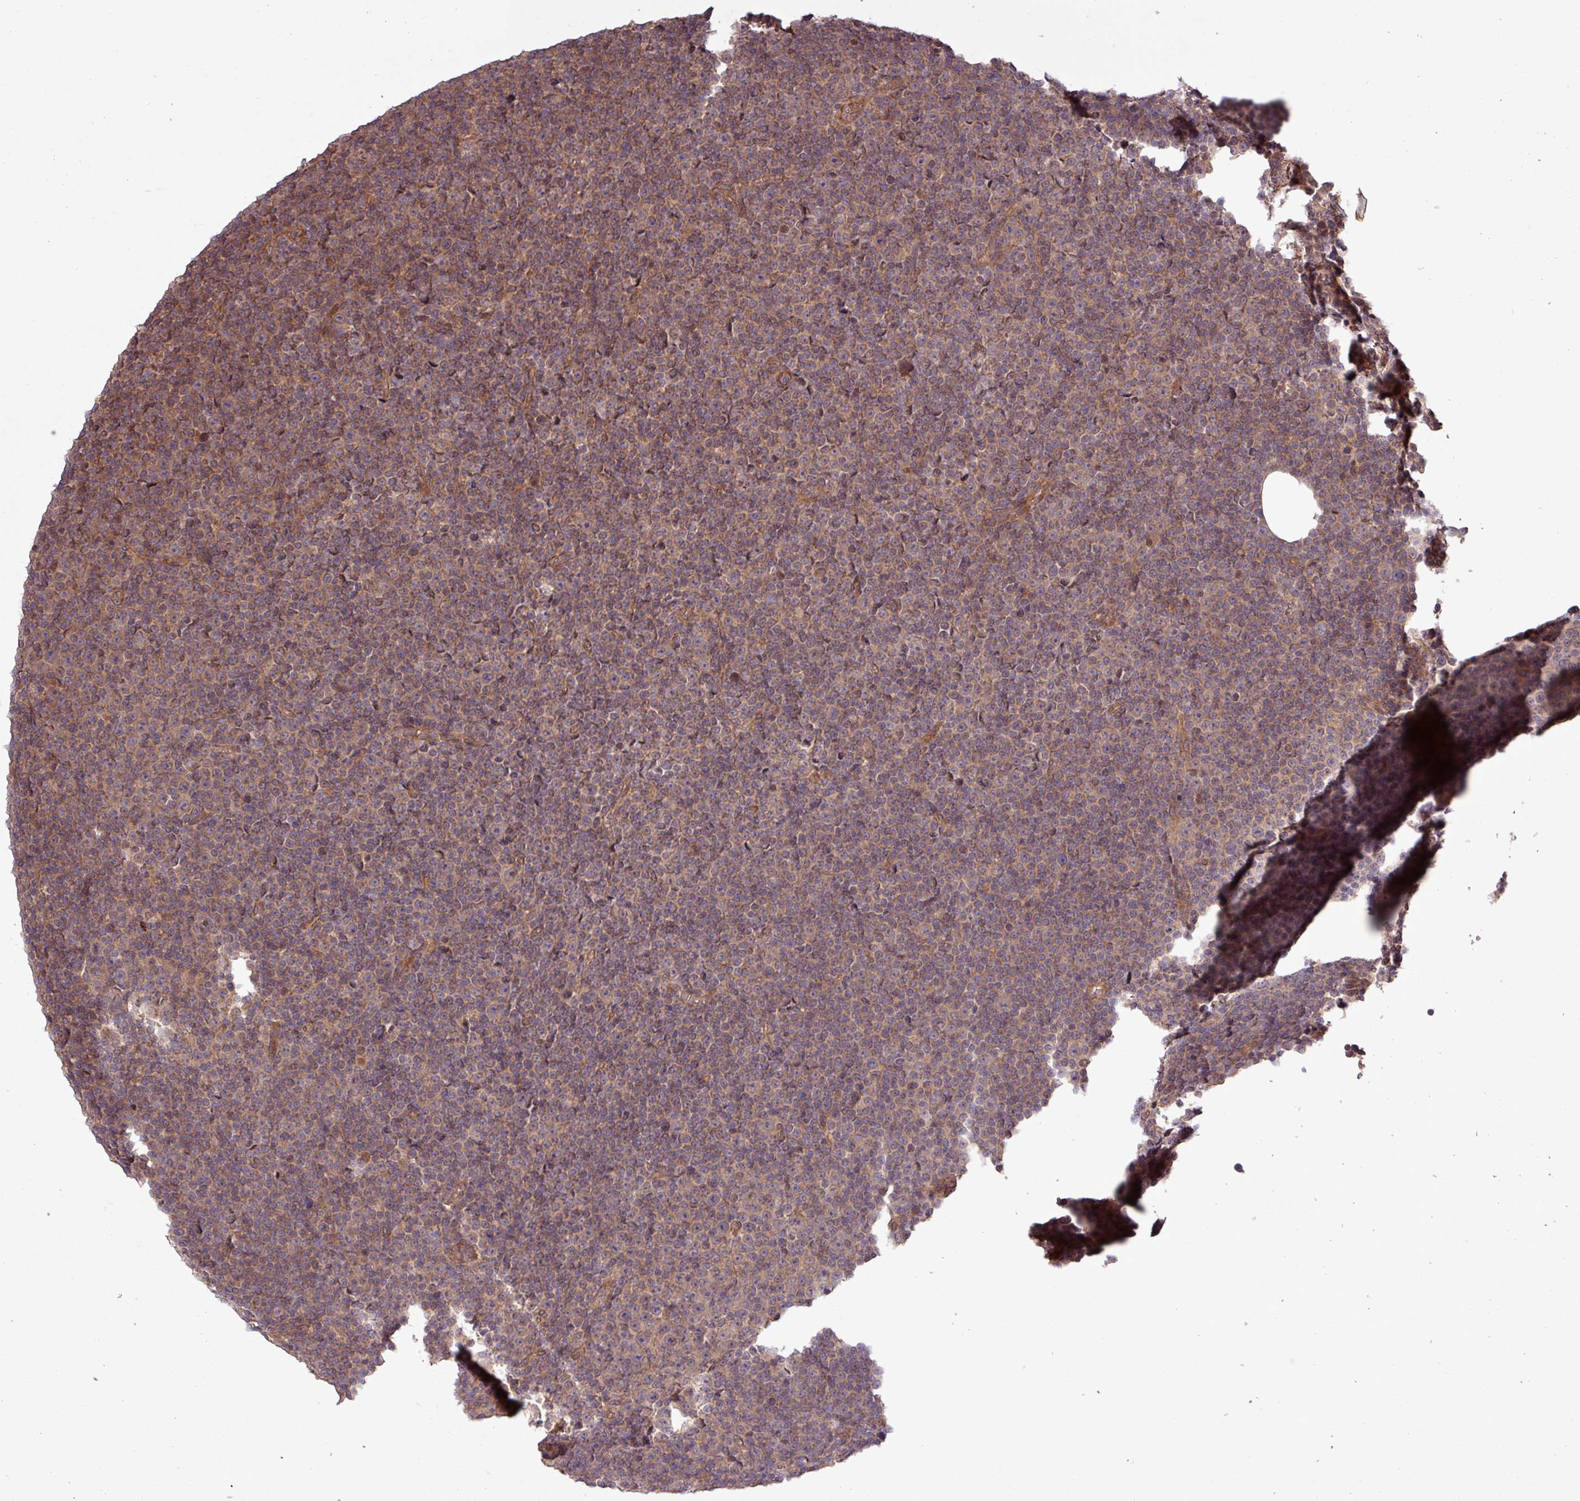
{"staining": {"intensity": "weak", "quantity": ">75%", "location": "cytoplasmic/membranous"}, "tissue": "lymphoma", "cell_type": "Tumor cells", "image_type": "cancer", "snomed": [{"axis": "morphology", "description": "Malignant lymphoma, non-Hodgkin's type, Low grade"}, {"axis": "topography", "description": "Lymph node"}], "caption": "Approximately >75% of tumor cells in human lymphoma show weak cytoplasmic/membranous protein expression as visualized by brown immunohistochemical staining.", "gene": "TRABD2A", "patient": {"sex": "female", "age": 67}}